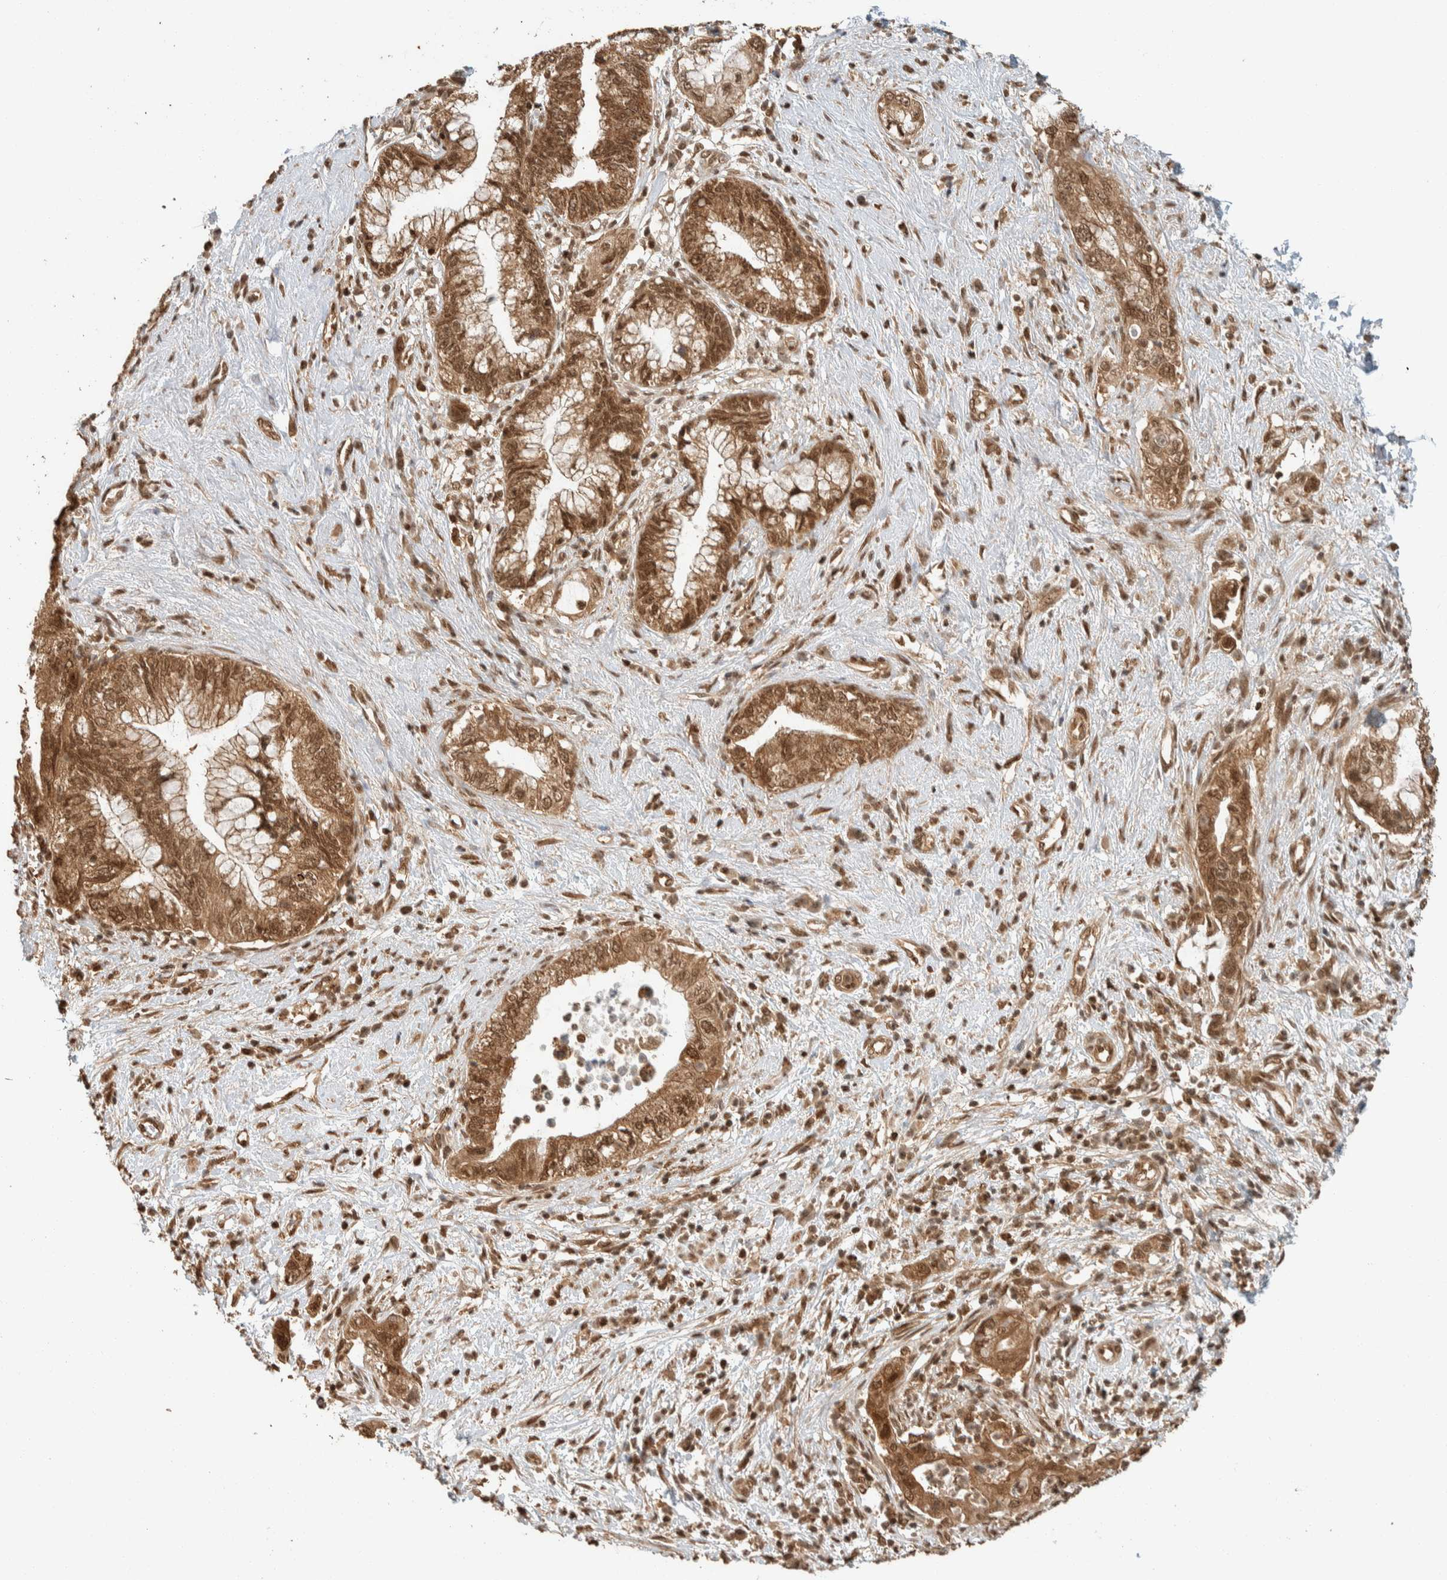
{"staining": {"intensity": "strong", "quantity": ">75%", "location": "cytoplasmic/membranous,nuclear"}, "tissue": "pancreatic cancer", "cell_type": "Tumor cells", "image_type": "cancer", "snomed": [{"axis": "morphology", "description": "Adenocarcinoma, NOS"}, {"axis": "topography", "description": "Pancreas"}], "caption": "This is an image of immunohistochemistry staining of pancreatic cancer (adenocarcinoma), which shows strong expression in the cytoplasmic/membranous and nuclear of tumor cells.", "gene": "ZBTB2", "patient": {"sex": "female", "age": 73}}